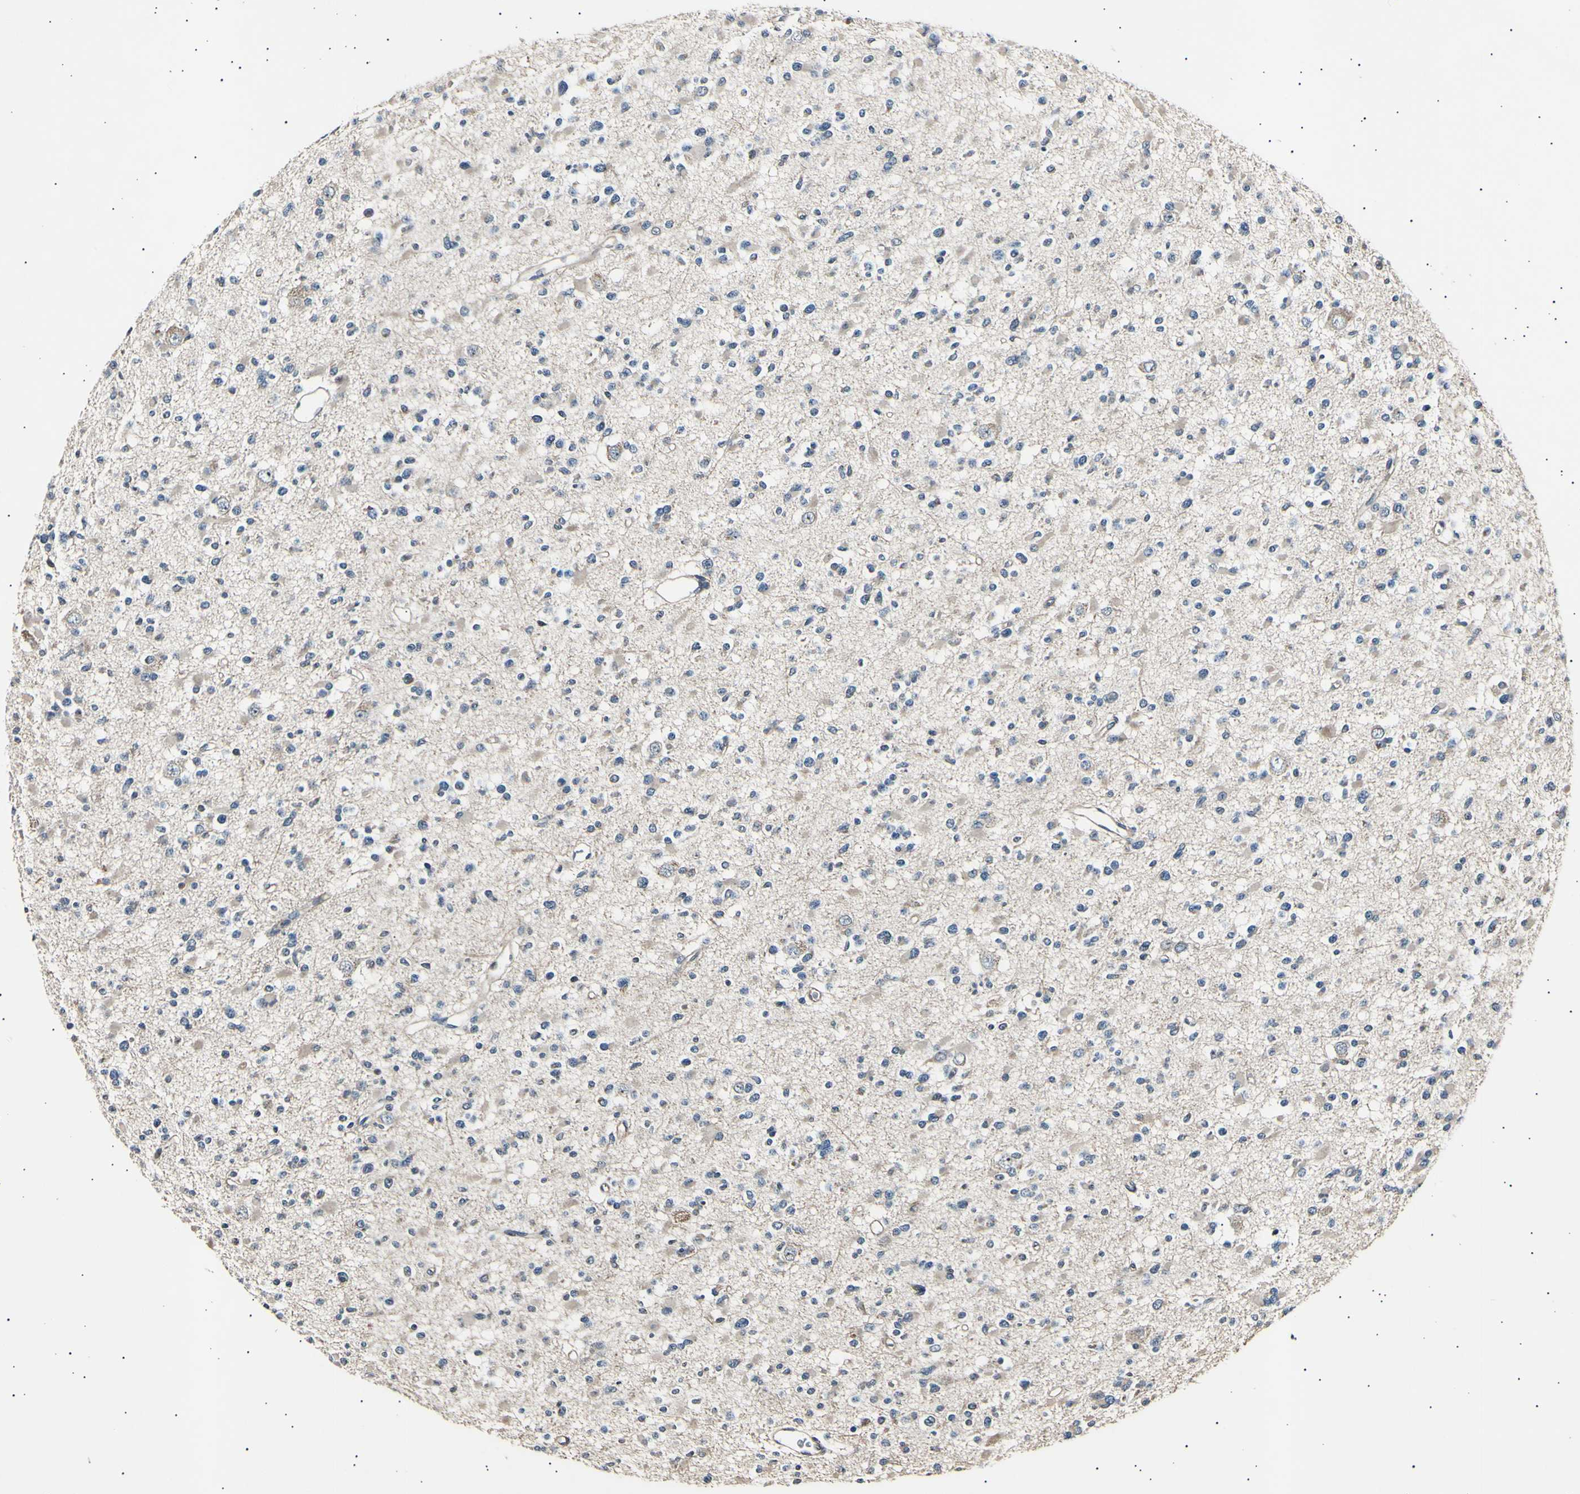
{"staining": {"intensity": "negative", "quantity": "none", "location": "none"}, "tissue": "glioma", "cell_type": "Tumor cells", "image_type": "cancer", "snomed": [{"axis": "morphology", "description": "Glioma, malignant, Low grade"}, {"axis": "topography", "description": "Brain"}], "caption": "Protein analysis of malignant glioma (low-grade) exhibits no significant expression in tumor cells.", "gene": "ITGA6", "patient": {"sex": "female", "age": 22}}